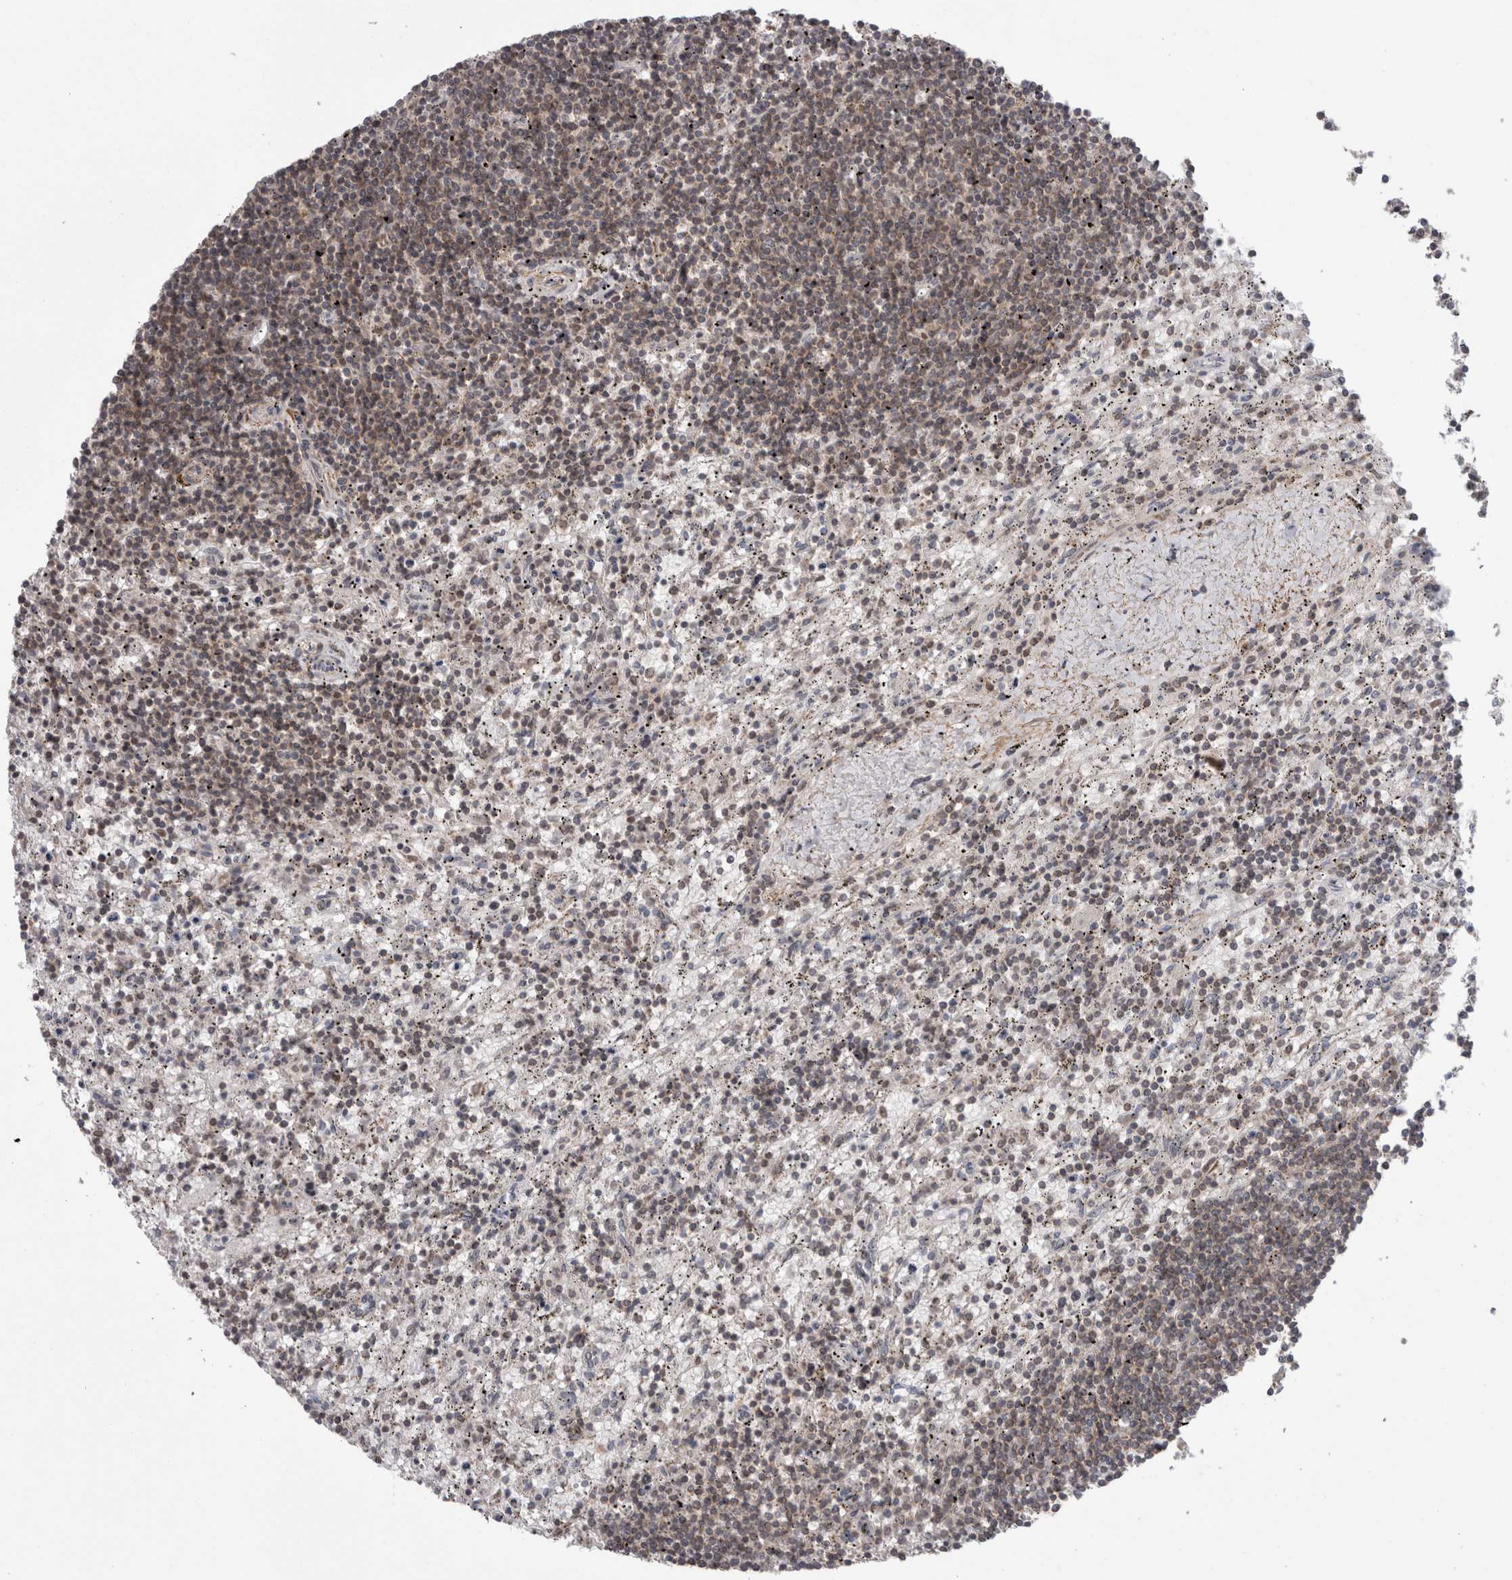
{"staining": {"intensity": "weak", "quantity": ">75%", "location": "cytoplasmic/membranous"}, "tissue": "lymphoma", "cell_type": "Tumor cells", "image_type": "cancer", "snomed": [{"axis": "morphology", "description": "Malignant lymphoma, non-Hodgkin's type, Low grade"}, {"axis": "topography", "description": "Spleen"}], "caption": "Human low-grade malignant lymphoma, non-Hodgkin's type stained with a brown dye reveals weak cytoplasmic/membranous positive positivity in approximately >75% of tumor cells.", "gene": "DARS2", "patient": {"sex": "male", "age": 76}}